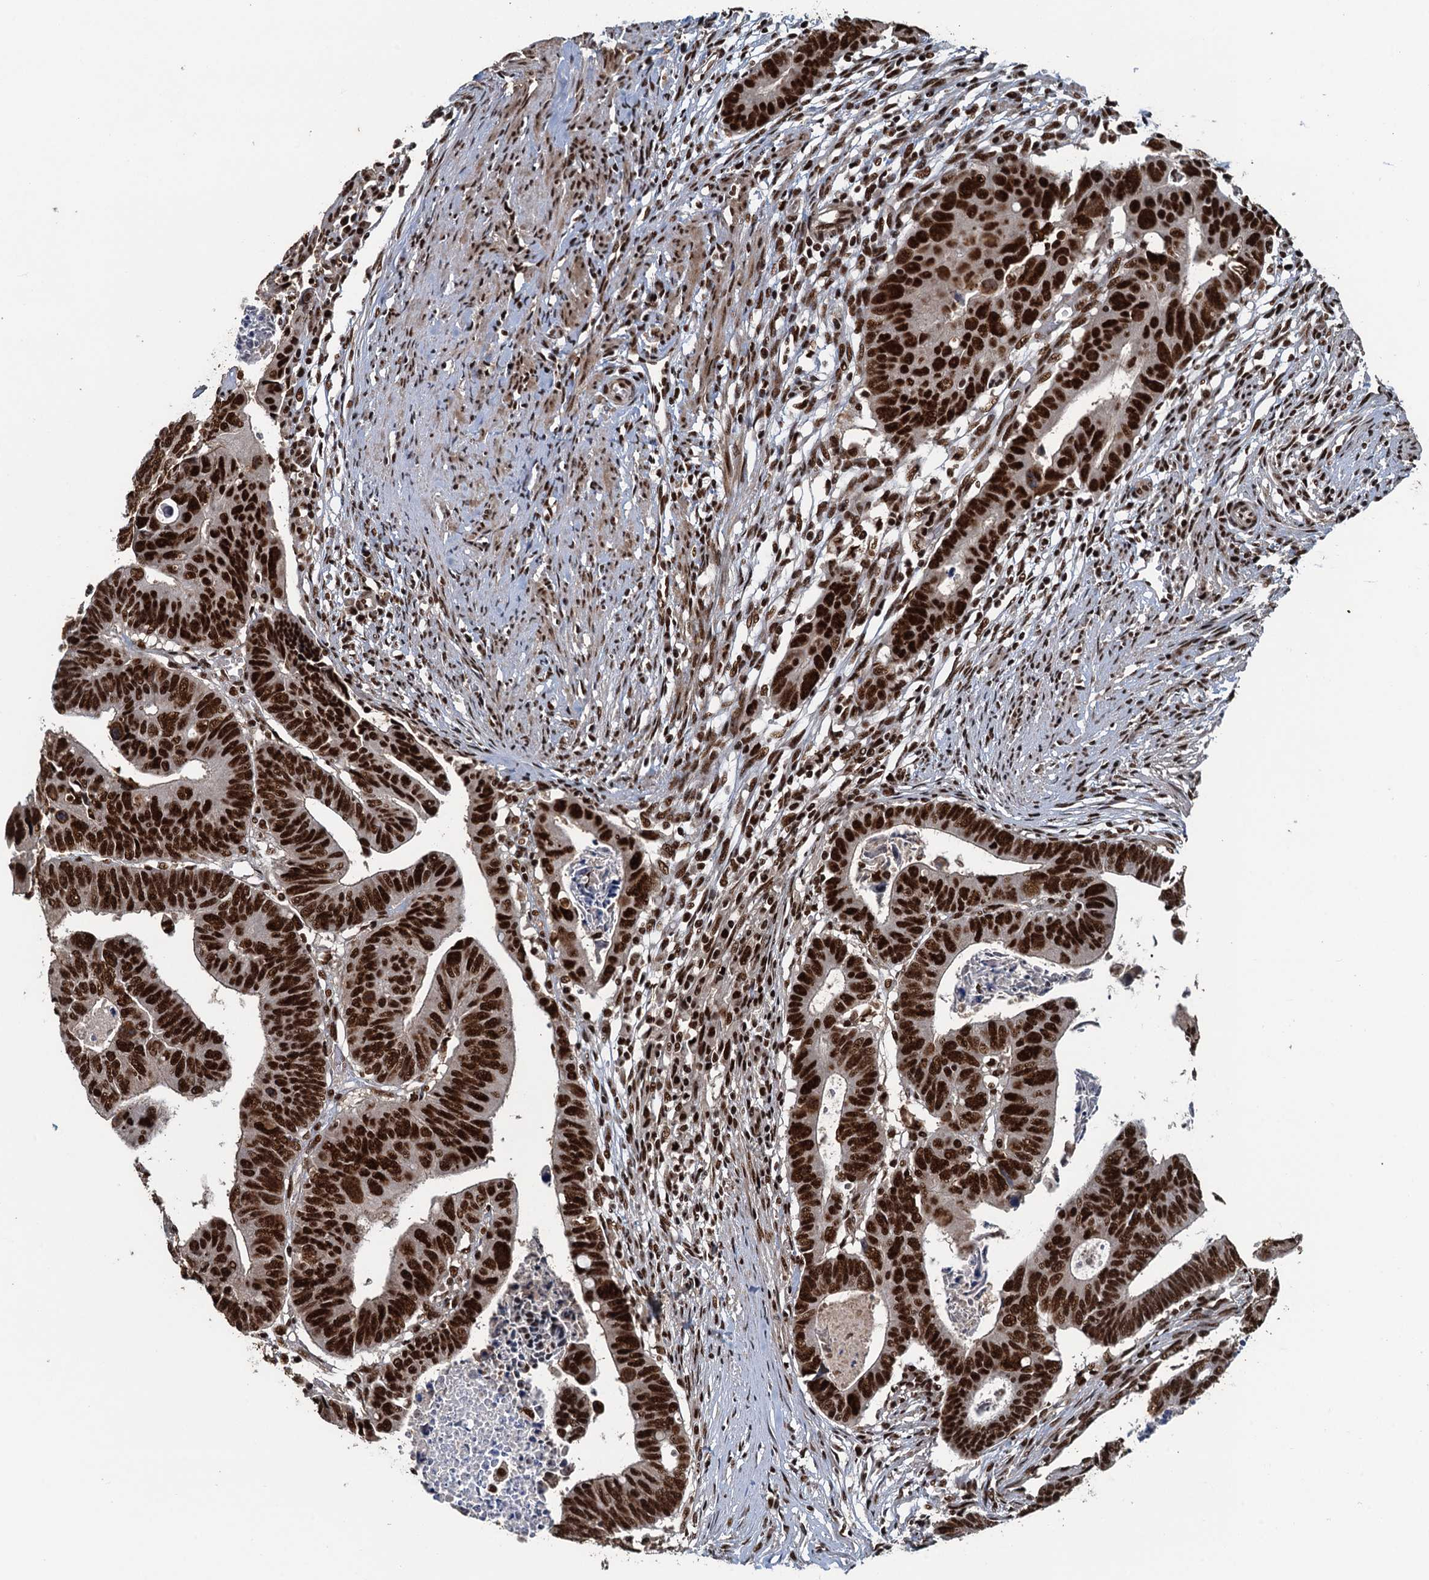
{"staining": {"intensity": "strong", "quantity": ">75%", "location": "nuclear"}, "tissue": "colorectal cancer", "cell_type": "Tumor cells", "image_type": "cancer", "snomed": [{"axis": "morphology", "description": "Adenocarcinoma, NOS"}, {"axis": "topography", "description": "Rectum"}], "caption": "Immunohistochemistry of human colorectal cancer reveals high levels of strong nuclear staining in approximately >75% of tumor cells.", "gene": "ZC3H18", "patient": {"sex": "female", "age": 65}}